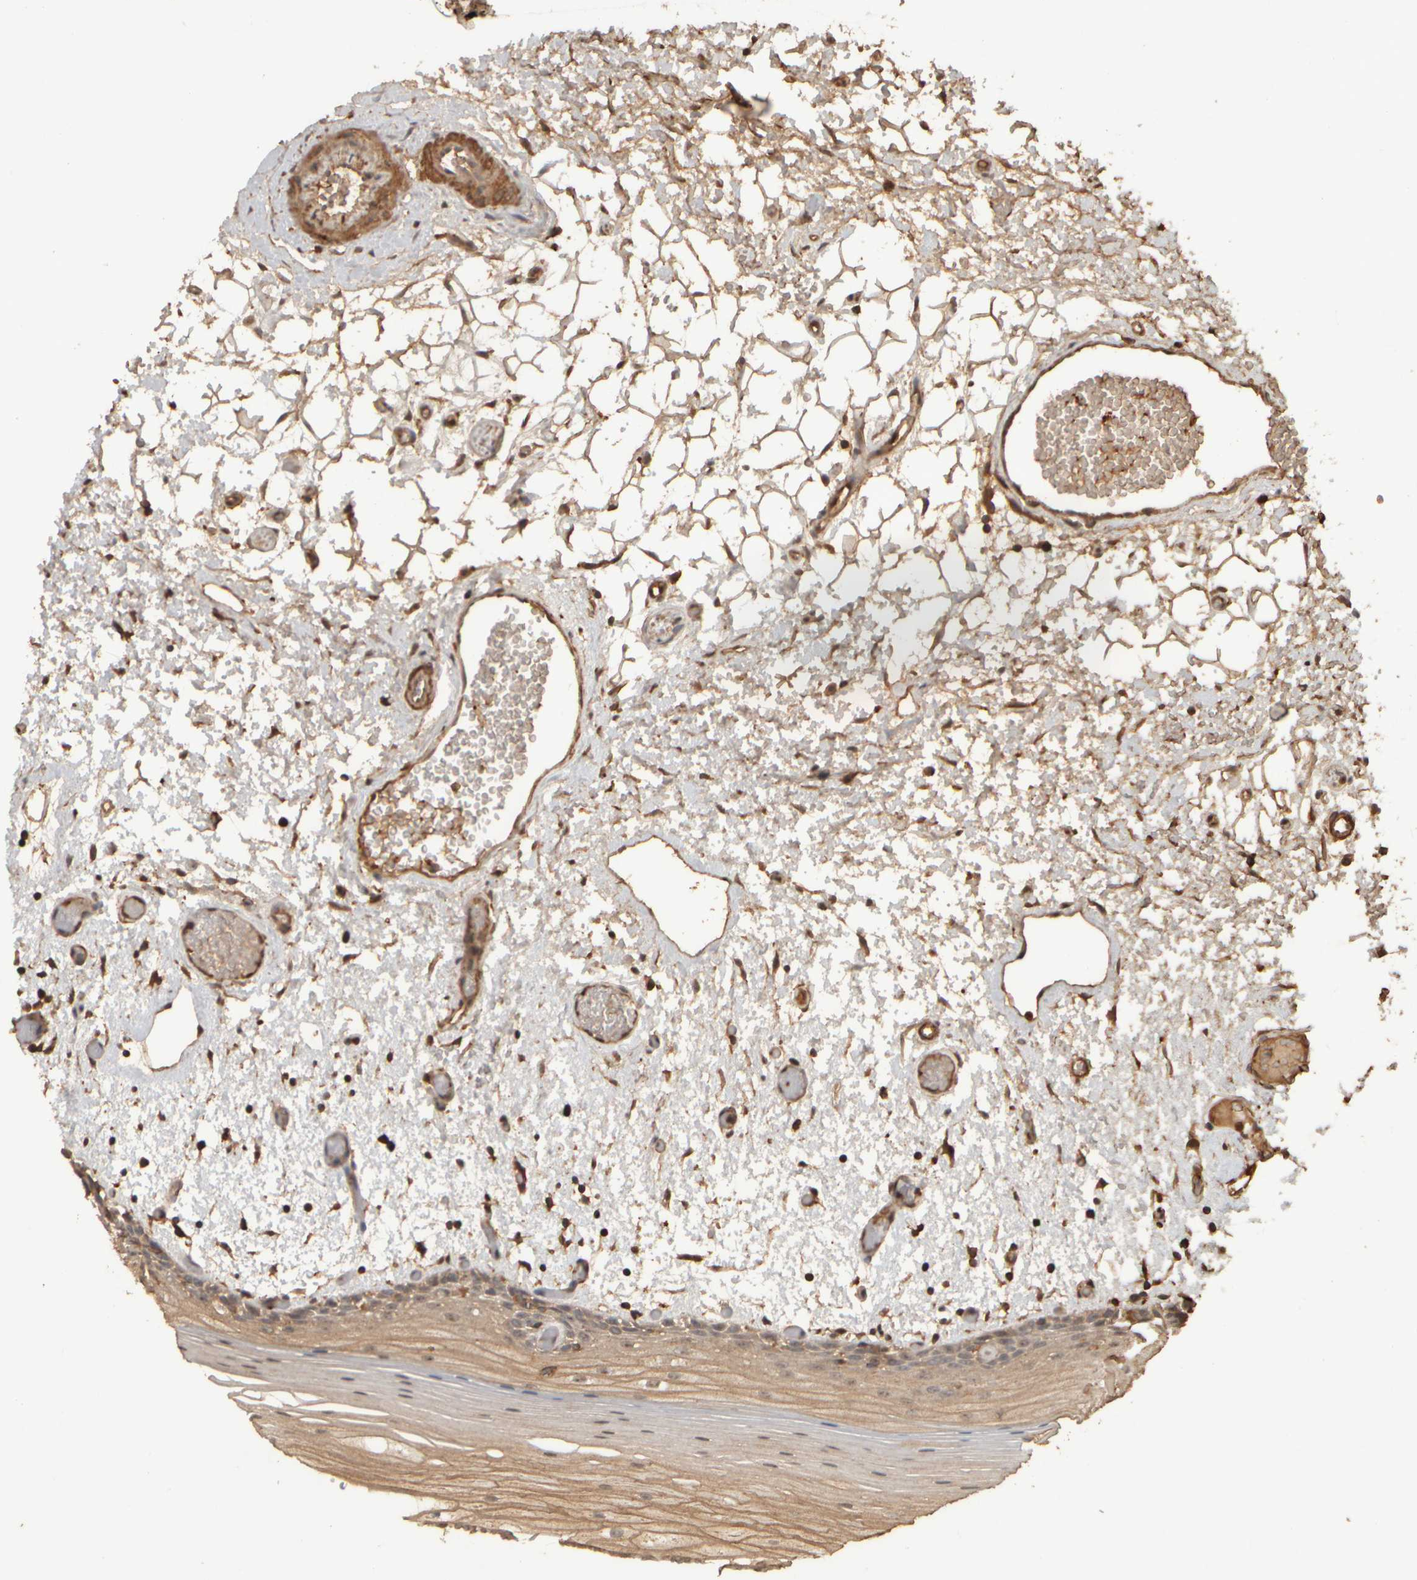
{"staining": {"intensity": "moderate", "quantity": ">75%", "location": "cytoplasmic/membranous,nuclear"}, "tissue": "oral mucosa", "cell_type": "Squamous epithelial cells", "image_type": "normal", "snomed": [{"axis": "morphology", "description": "Normal tissue, NOS"}, {"axis": "topography", "description": "Oral tissue"}], "caption": "Oral mucosa stained with immunohistochemistry shows moderate cytoplasmic/membranous,nuclear positivity in approximately >75% of squamous epithelial cells.", "gene": "SPHK1", "patient": {"sex": "male", "age": 52}}